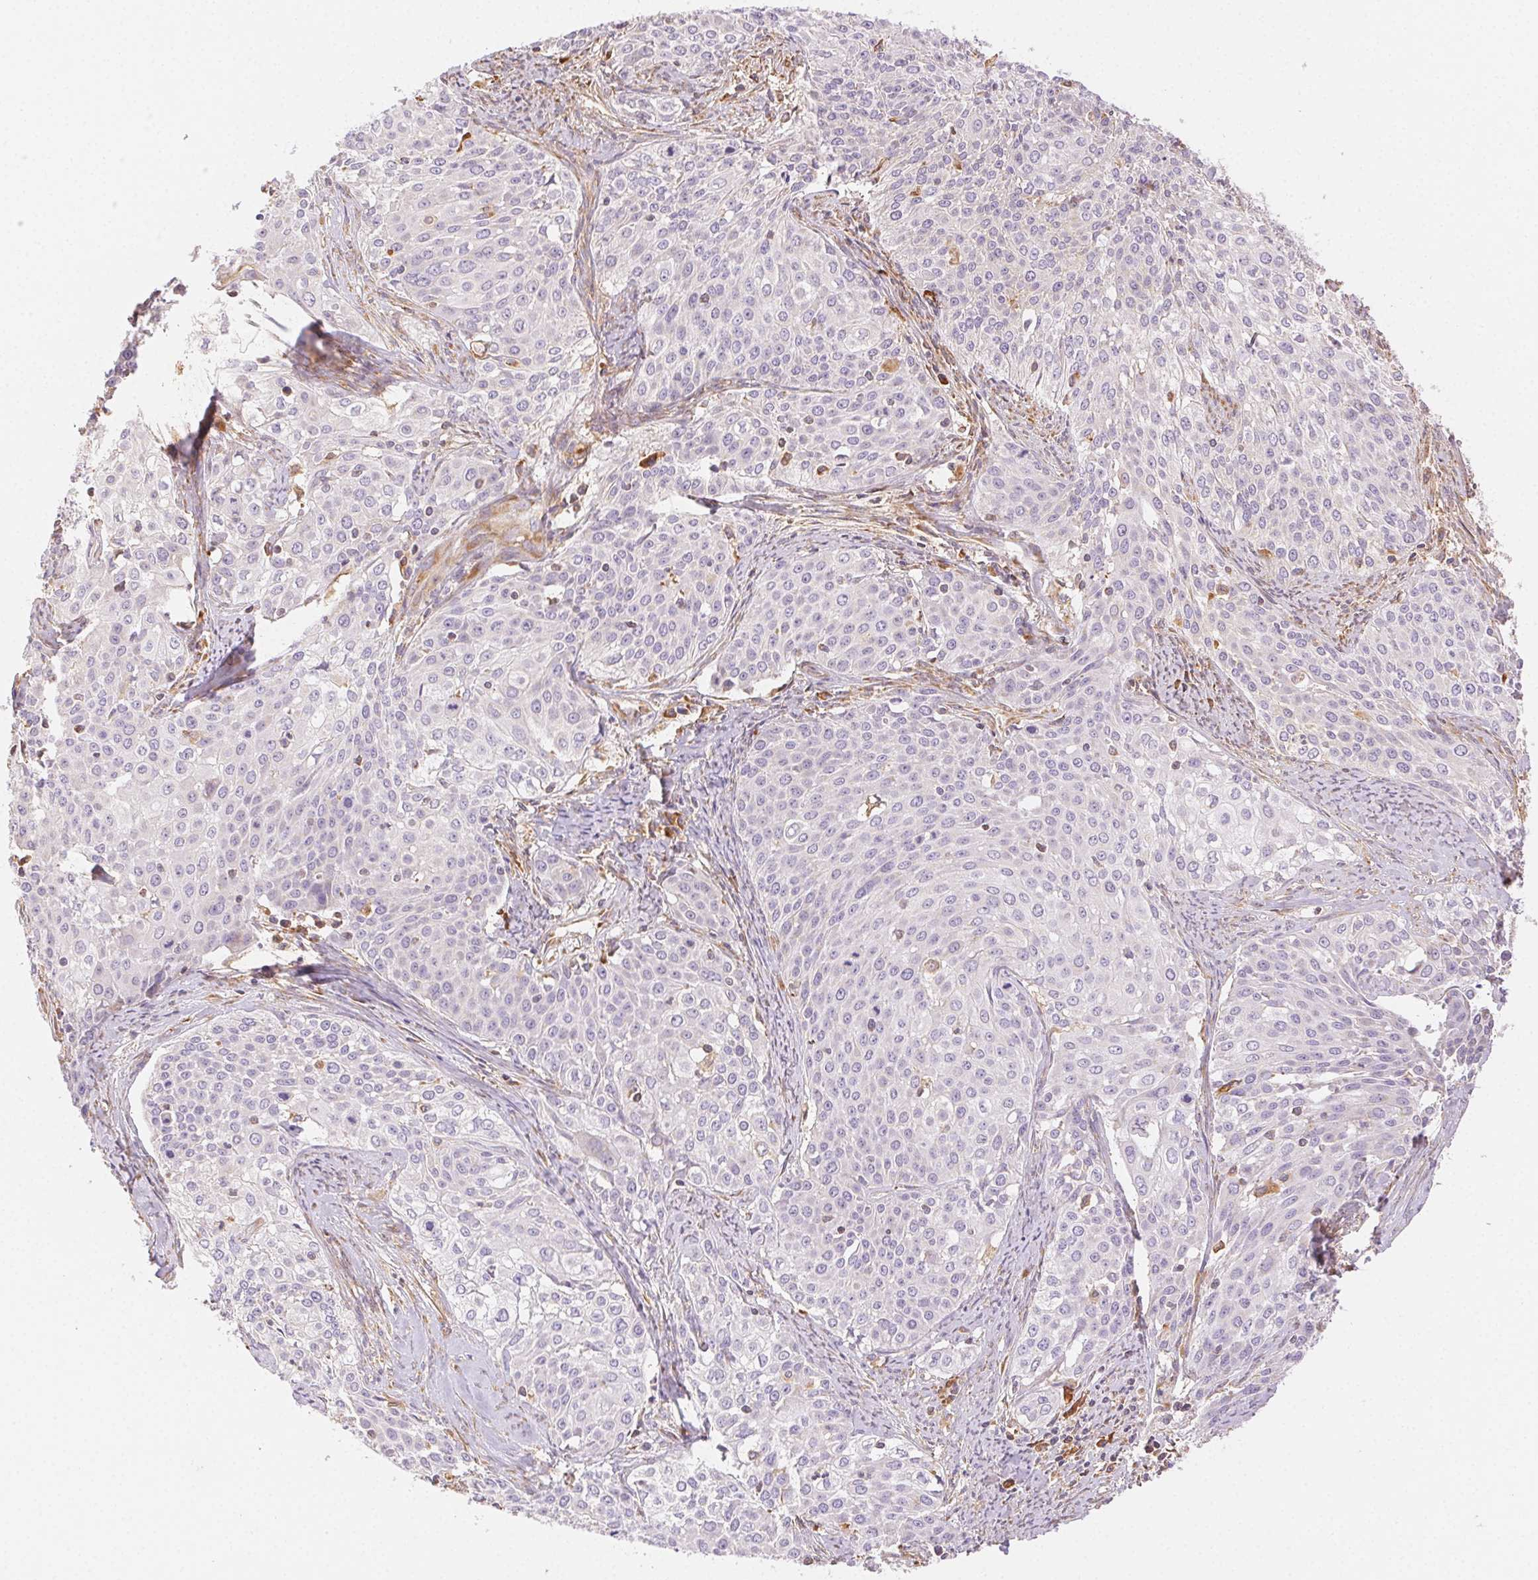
{"staining": {"intensity": "negative", "quantity": "none", "location": "none"}, "tissue": "cervical cancer", "cell_type": "Tumor cells", "image_type": "cancer", "snomed": [{"axis": "morphology", "description": "Squamous cell carcinoma, NOS"}, {"axis": "topography", "description": "Cervix"}], "caption": "Immunohistochemistry of human squamous cell carcinoma (cervical) shows no expression in tumor cells.", "gene": "ENTREP1", "patient": {"sex": "female", "age": 39}}